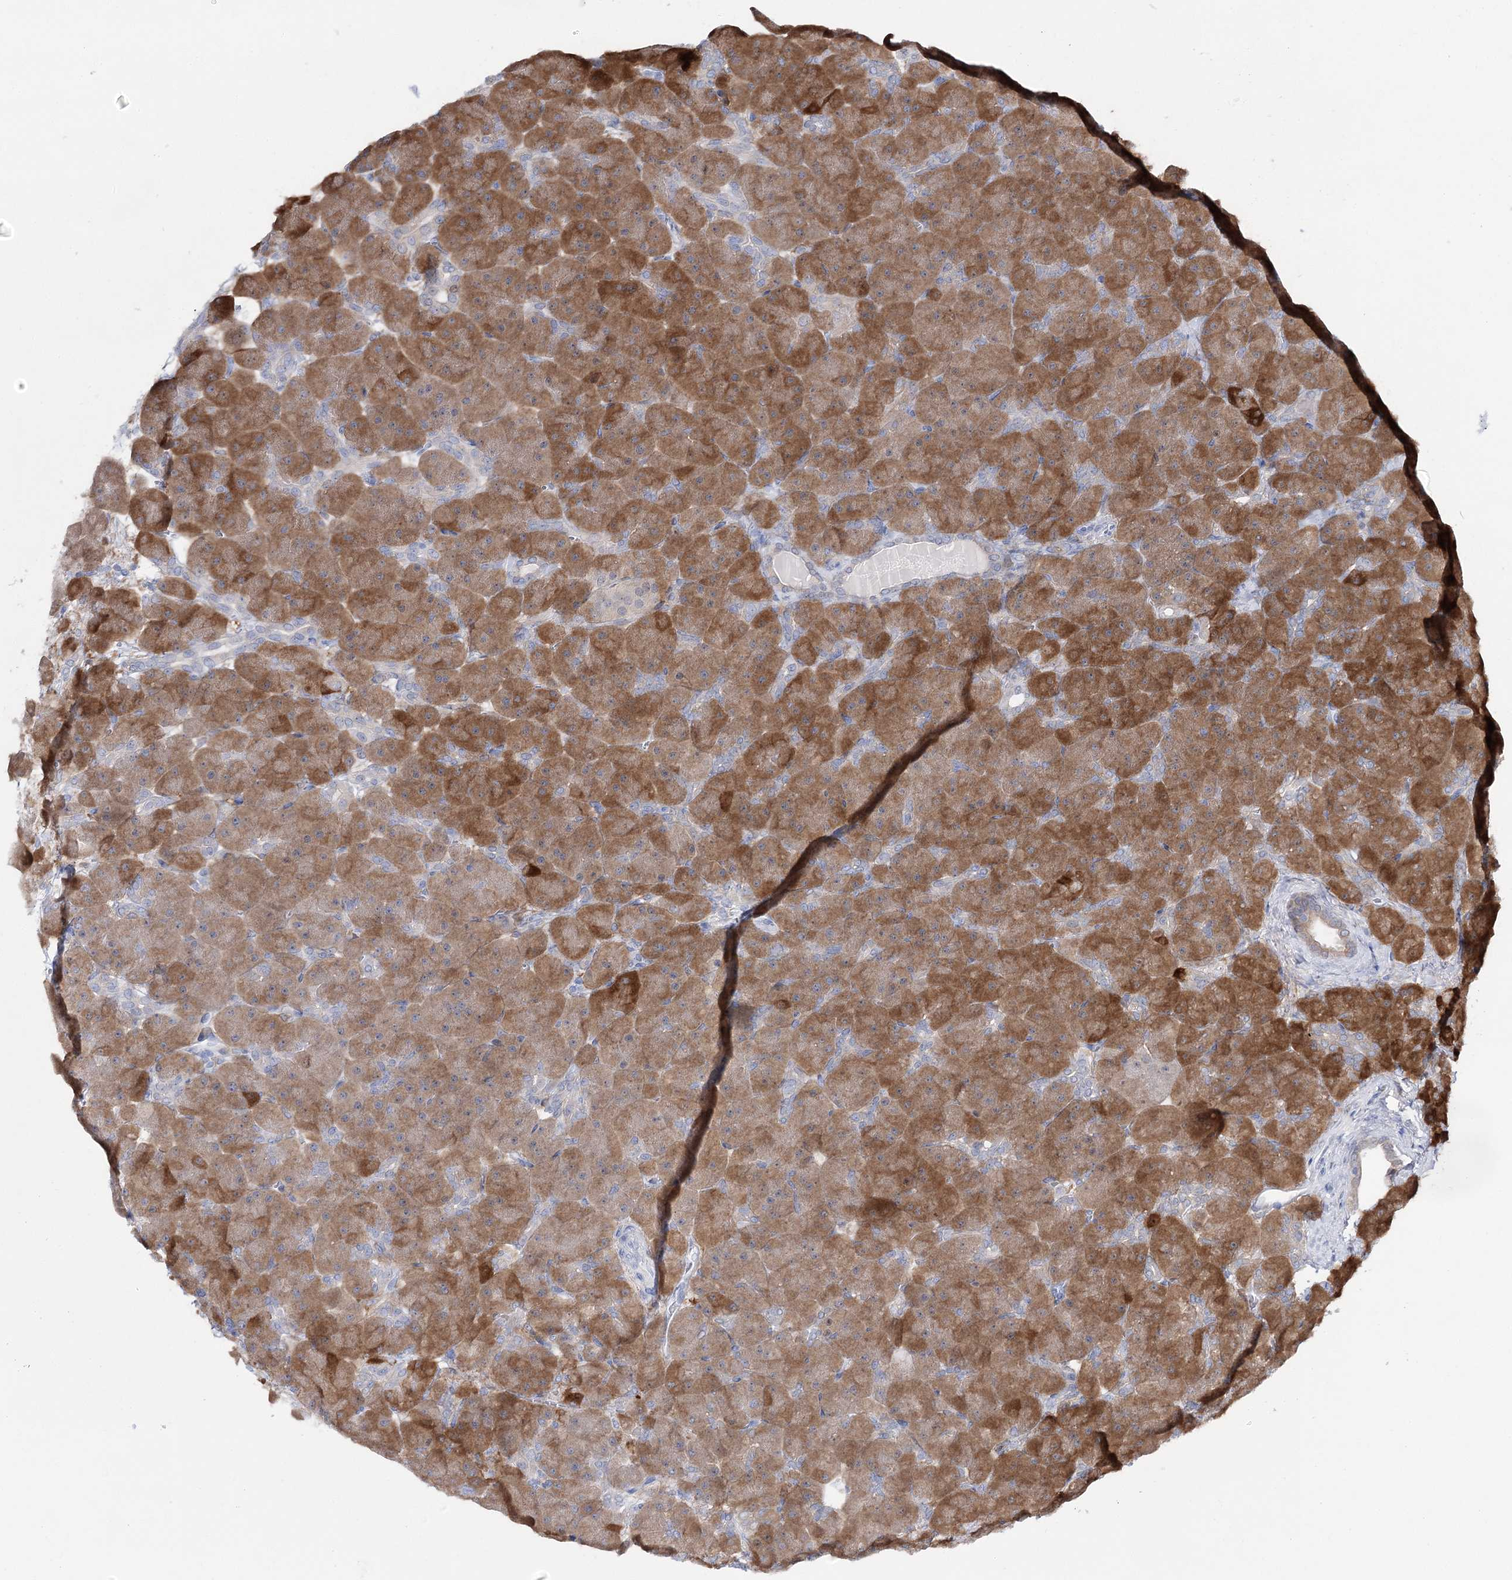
{"staining": {"intensity": "moderate", "quantity": ">75%", "location": "cytoplasmic/membranous"}, "tissue": "pancreas", "cell_type": "Exocrine glandular cells", "image_type": "normal", "snomed": [{"axis": "morphology", "description": "Normal tissue, NOS"}, {"axis": "topography", "description": "Pancreas"}], "caption": "Pancreas stained with a brown dye exhibits moderate cytoplasmic/membranous positive positivity in approximately >75% of exocrine glandular cells.", "gene": "UGDH", "patient": {"sex": "male", "age": 66}}